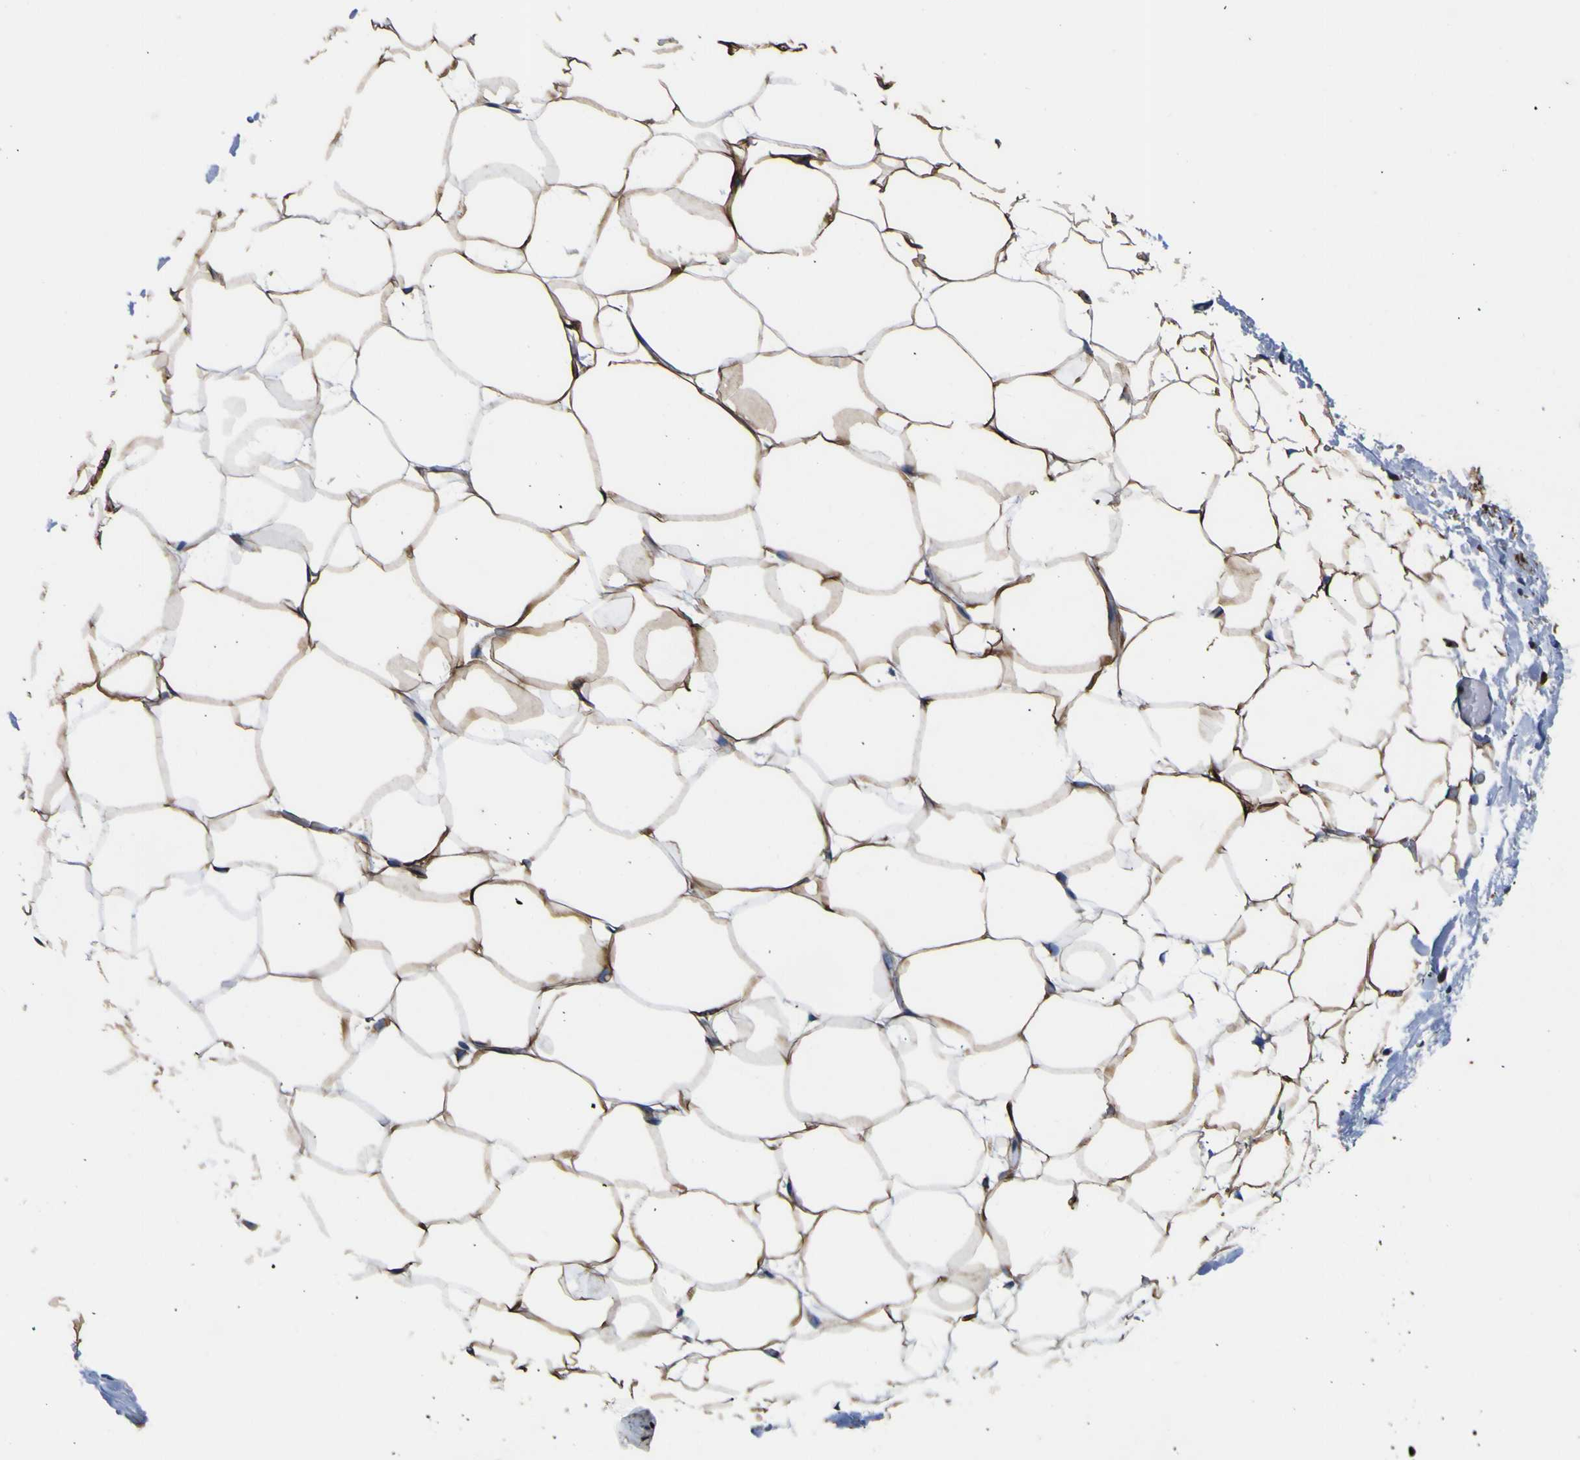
{"staining": {"intensity": "strong", "quantity": ">75%", "location": "cytoplasmic/membranous"}, "tissue": "adipose tissue", "cell_type": "Adipocytes", "image_type": "normal", "snomed": [{"axis": "morphology", "description": "Normal tissue, NOS"}, {"axis": "topography", "description": "Breast"}, {"axis": "topography", "description": "Adipose tissue"}], "caption": "Immunohistochemical staining of benign human adipose tissue demonstrates strong cytoplasmic/membranous protein expression in approximately >75% of adipocytes.", "gene": "SCD", "patient": {"sex": "female", "age": 25}}